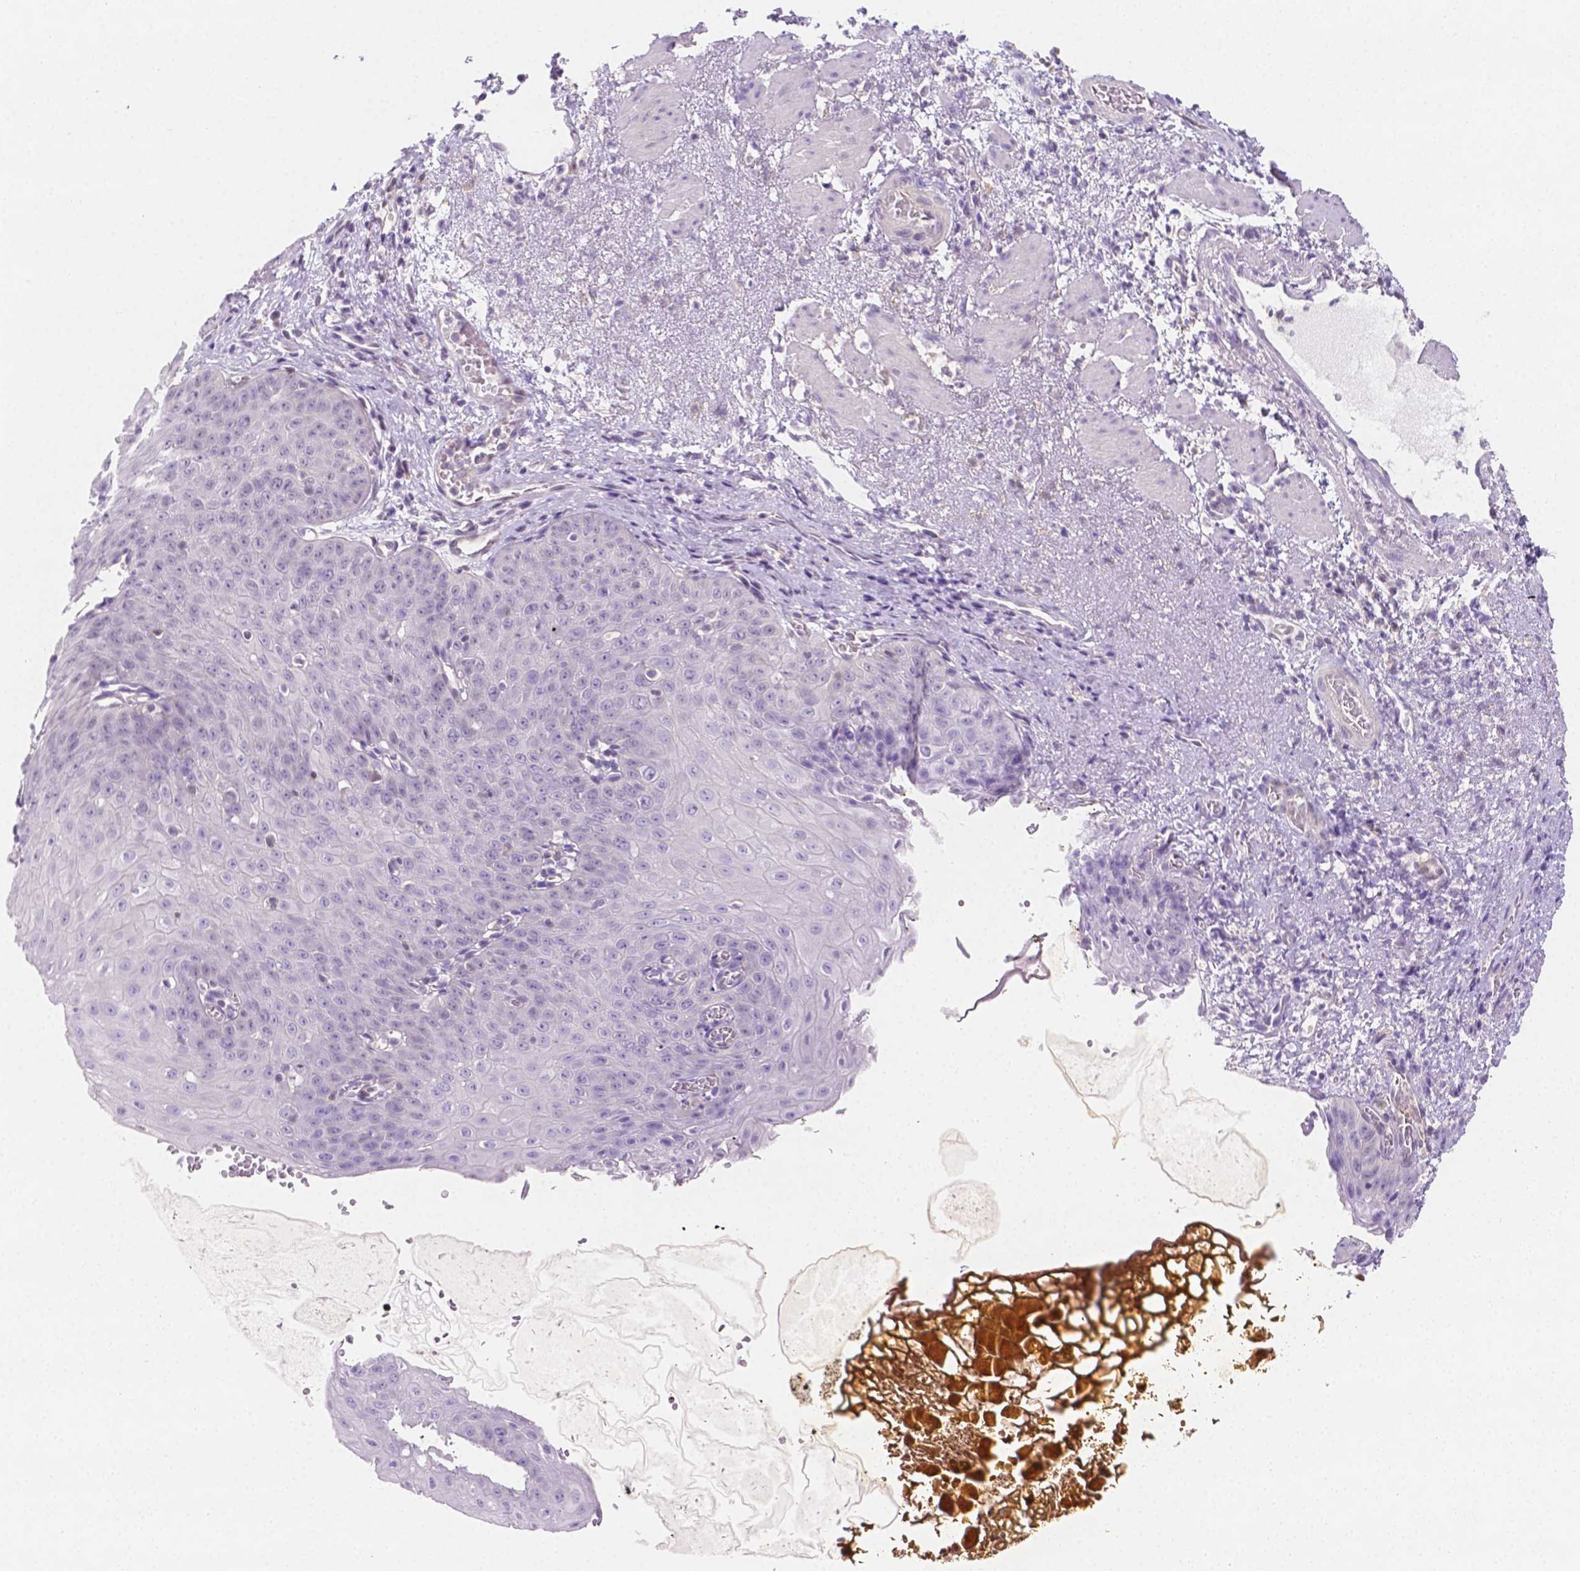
{"staining": {"intensity": "negative", "quantity": "none", "location": "none"}, "tissue": "esophagus", "cell_type": "Squamous epithelial cells", "image_type": "normal", "snomed": [{"axis": "morphology", "description": "Normal tissue, NOS"}, {"axis": "topography", "description": "Esophagus"}], "caption": "High power microscopy photomicrograph of an IHC image of unremarkable esophagus, revealing no significant staining in squamous epithelial cells.", "gene": "SGTB", "patient": {"sex": "male", "age": 71}}